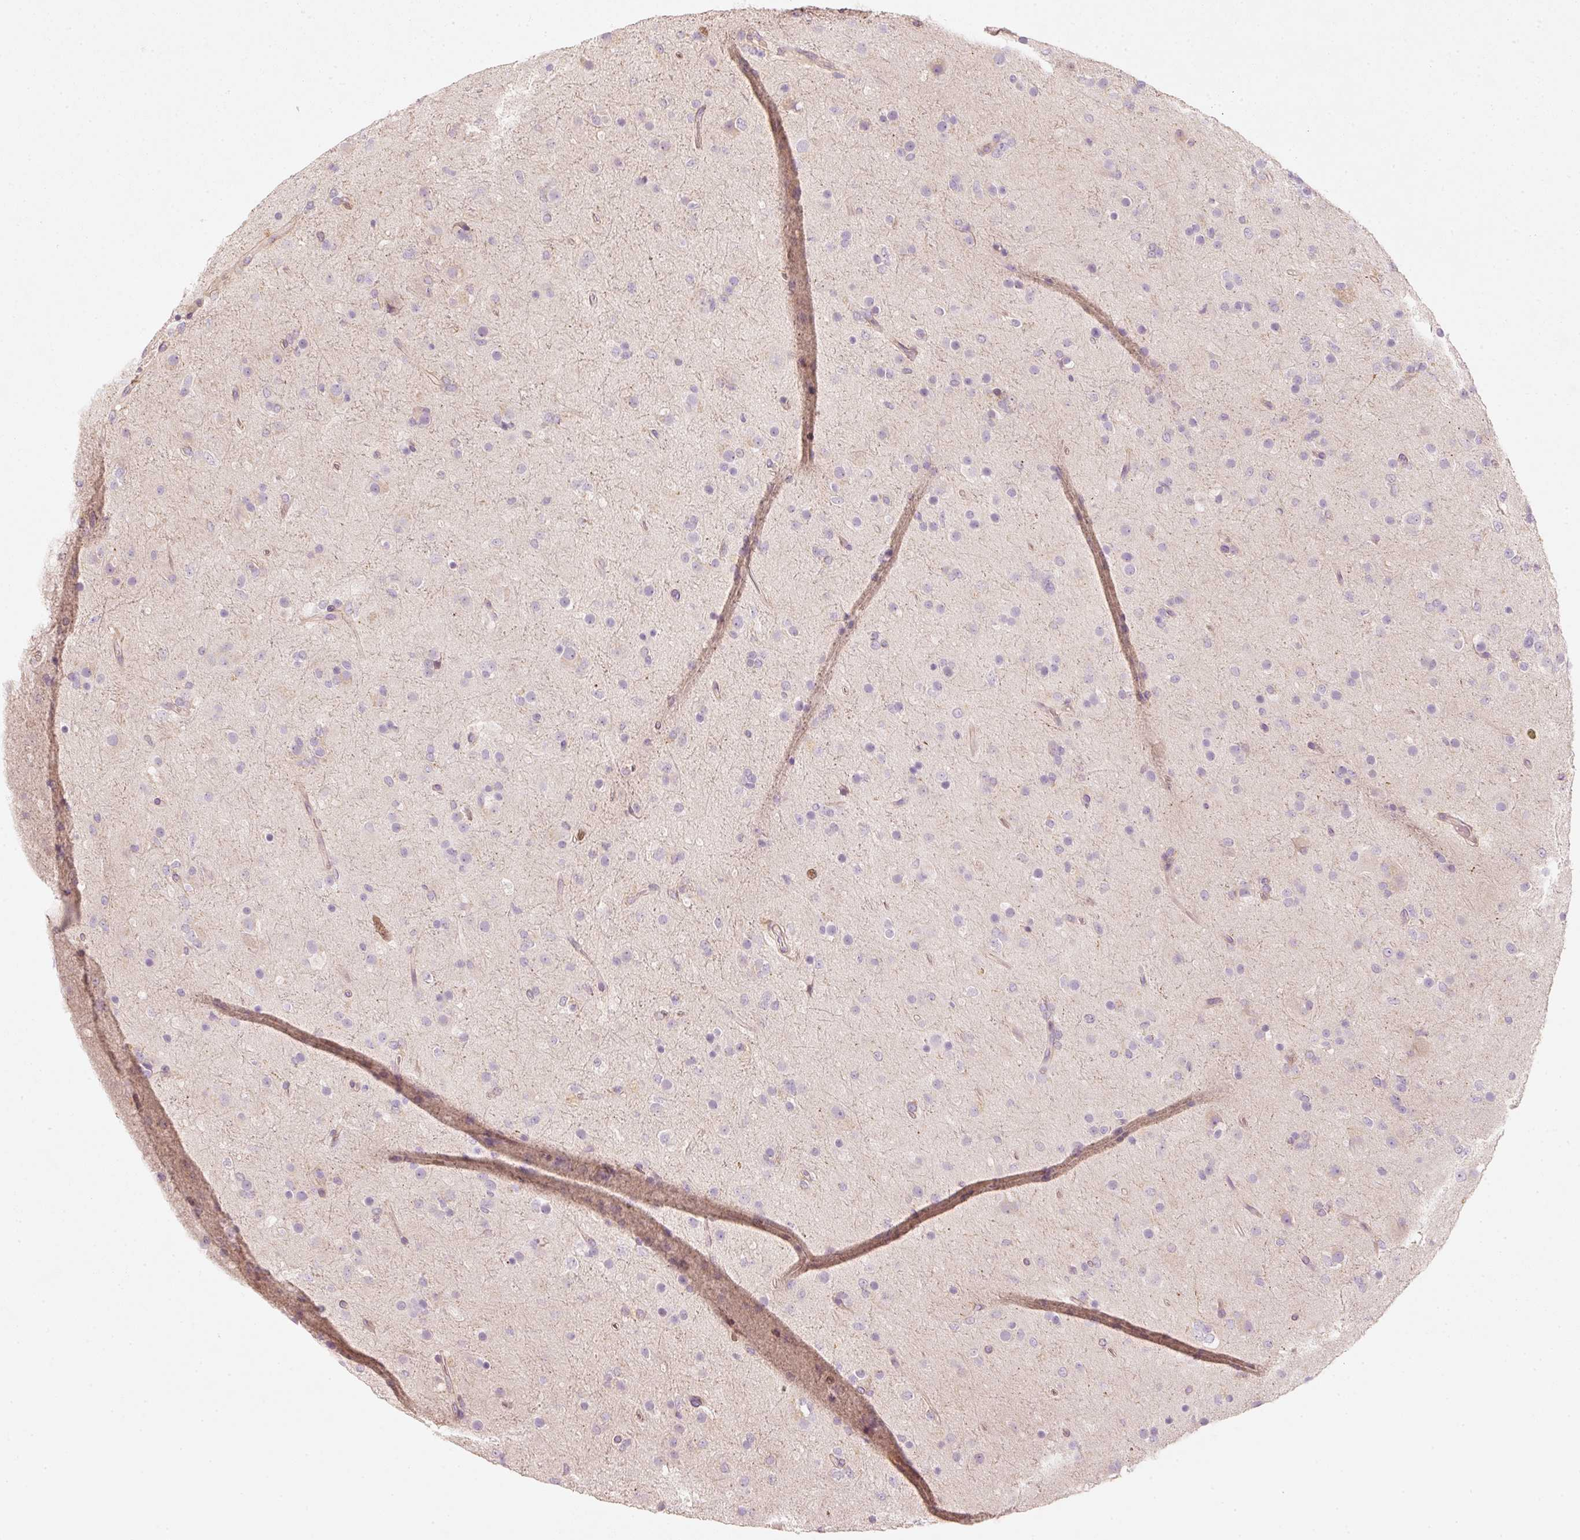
{"staining": {"intensity": "negative", "quantity": "none", "location": "none"}, "tissue": "glioma", "cell_type": "Tumor cells", "image_type": "cancer", "snomed": [{"axis": "morphology", "description": "Glioma, malignant, Low grade"}, {"axis": "topography", "description": "Brain"}], "caption": "DAB immunohistochemical staining of glioma shows no significant positivity in tumor cells.", "gene": "TREX2", "patient": {"sex": "male", "age": 65}}